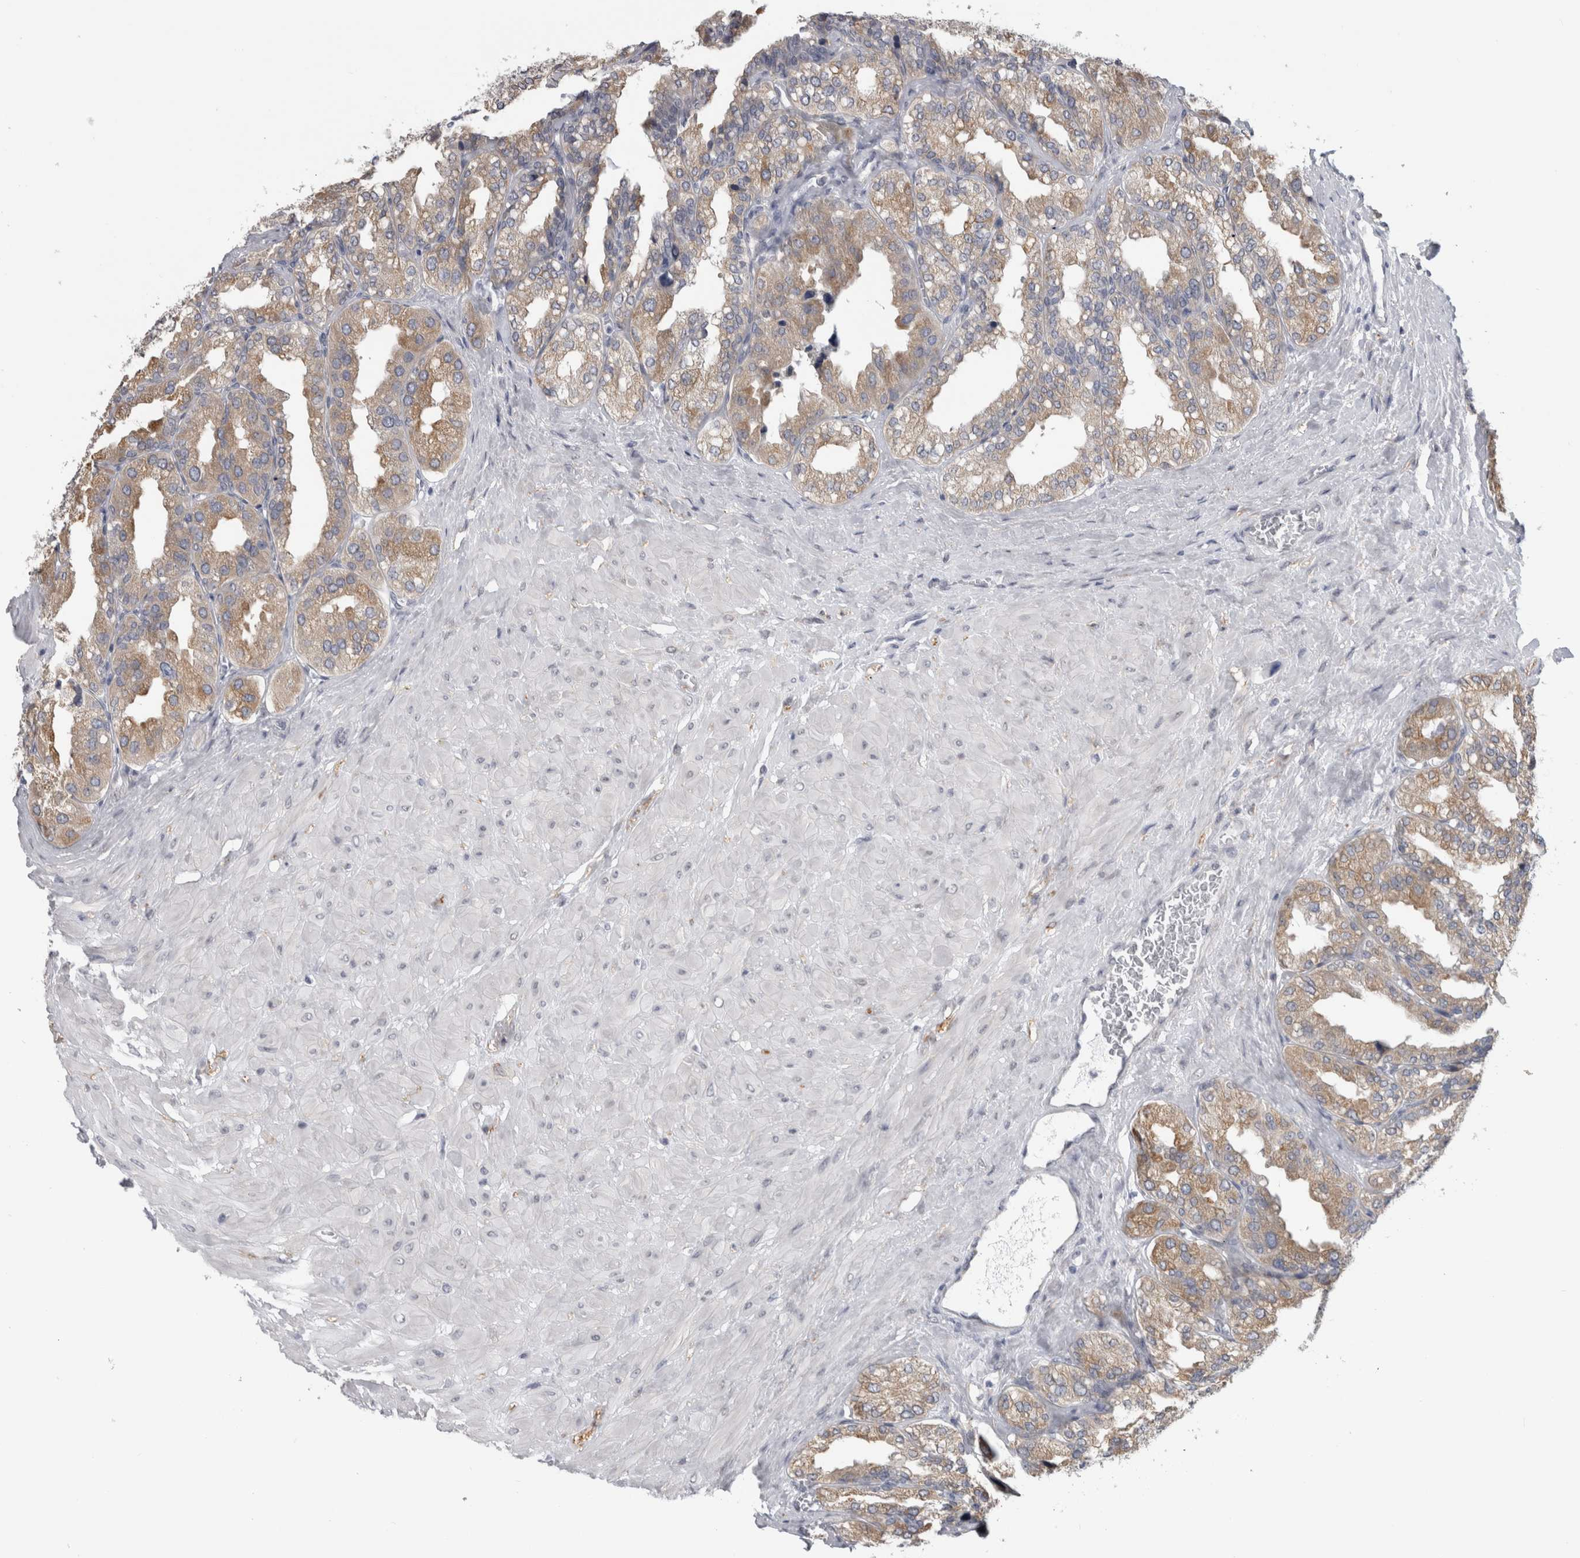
{"staining": {"intensity": "weak", "quantity": "25%-75%", "location": "cytoplasmic/membranous"}, "tissue": "seminal vesicle", "cell_type": "Glandular cells", "image_type": "normal", "snomed": [{"axis": "morphology", "description": "Normal tissue, NOS"}, {"axis": "topography", "description": "Prostate"}, {"axis": "topography", "description": "Seminal veicle"}], "caption": "Normal seminal vesicle was stained to show a protein in brown. There is low levels of weak cytoplasmic/membranous expression in about 25%-75% of glandular cells. Using DAB (brown) and hematoxylin (blue) stains, captured at high magnification using brightfield microscopy.", "gene": "TMEM242", "patient": {"sex": "male", "age": 51}}